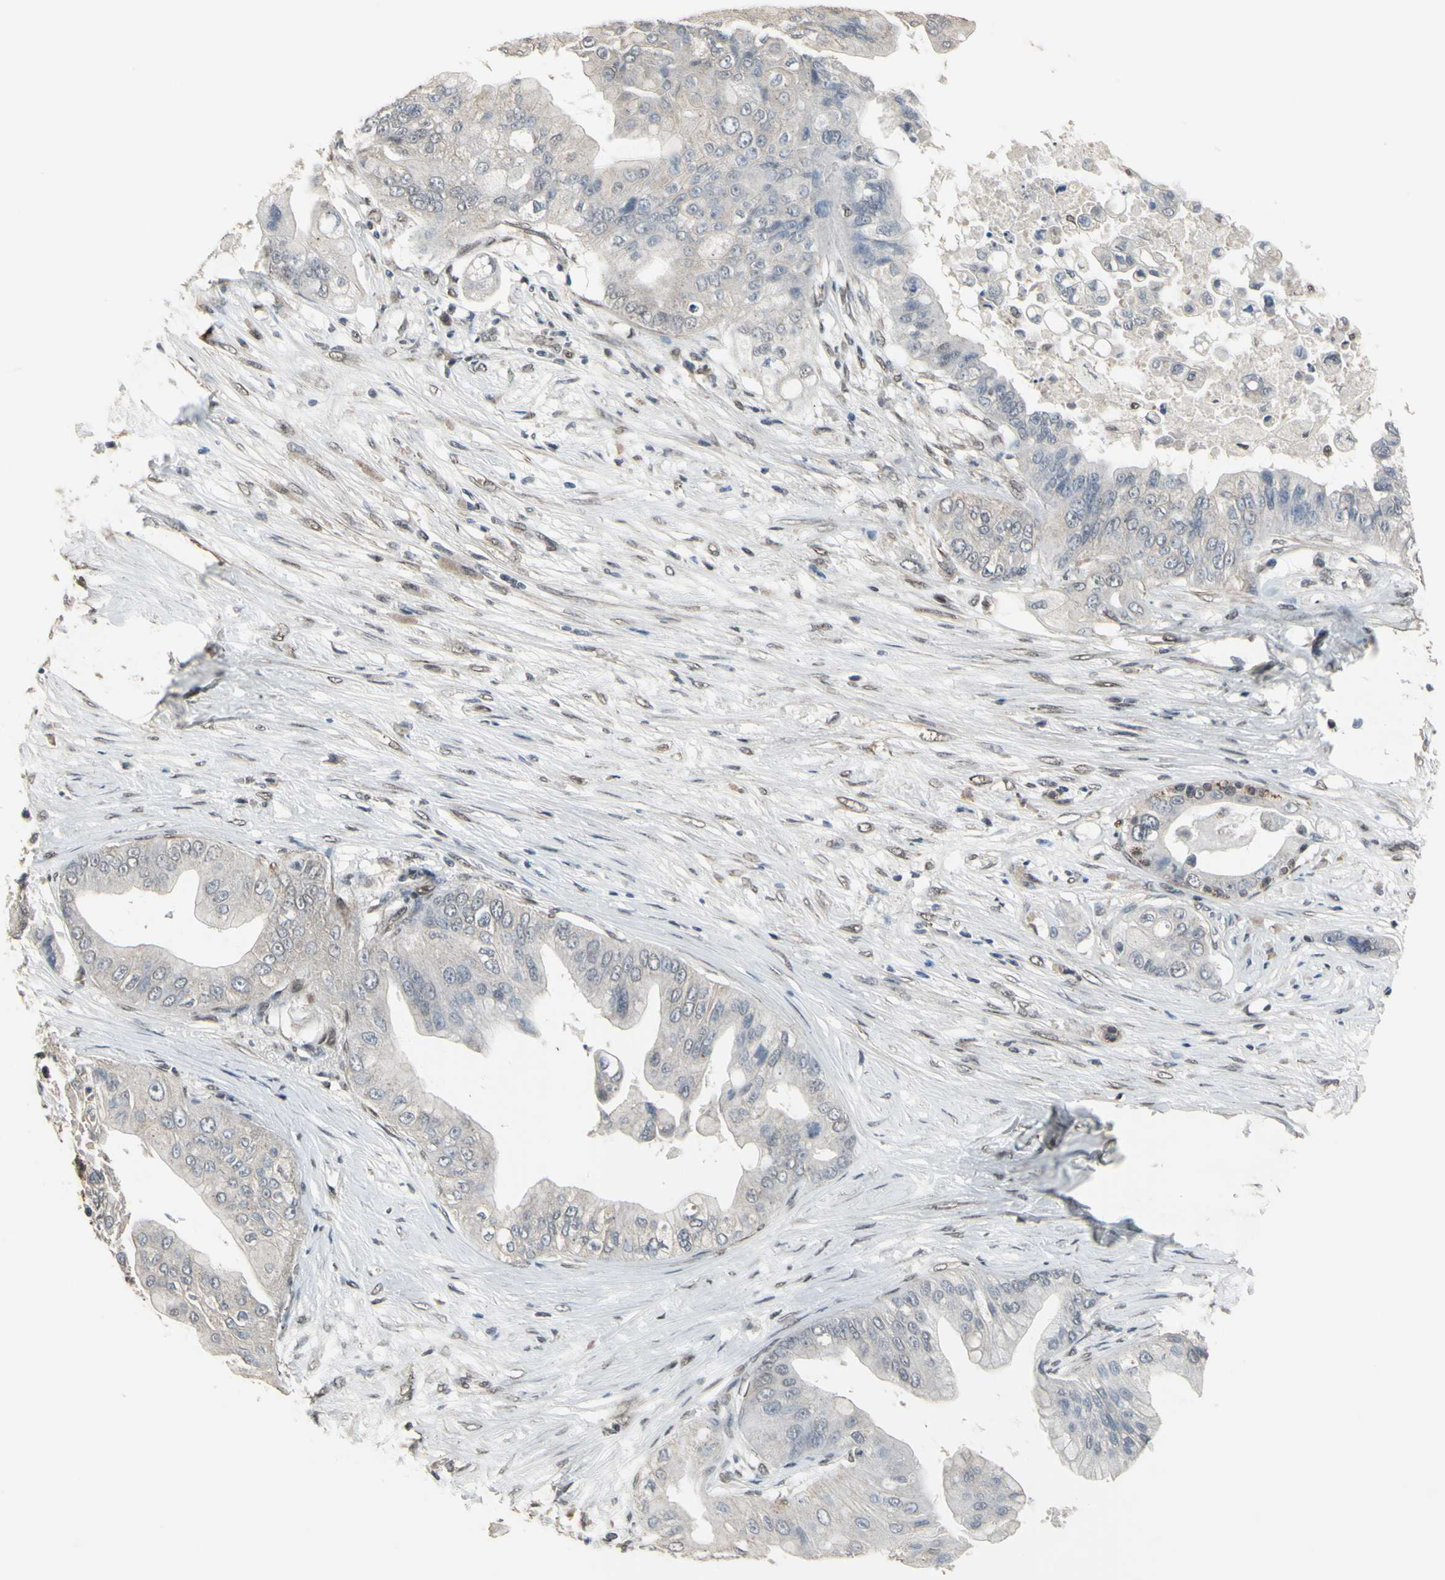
{"staining": {"intensity": "negative", "quantity": "none", "location": "none"}, "tissue": "pancreatic cancer", "cell_type": "Tumor cells", "image_type": "cancer", "snomed": [{"axis": "morphology", "description": "Adenocarcinoma, NOS"}, {"axis": "topography", "description": "Pancreas"}], "caption": "An image of pancreatic adenocarcinoma stained for a protein shows no brown staining in tumor cells. Brightfield microscopy of IHC stained with DAB (brown) and hematoxylin (blue), captured at high magnification.", "gene": "ZNF174", "patient": {"sex": "female", "age": 75}}